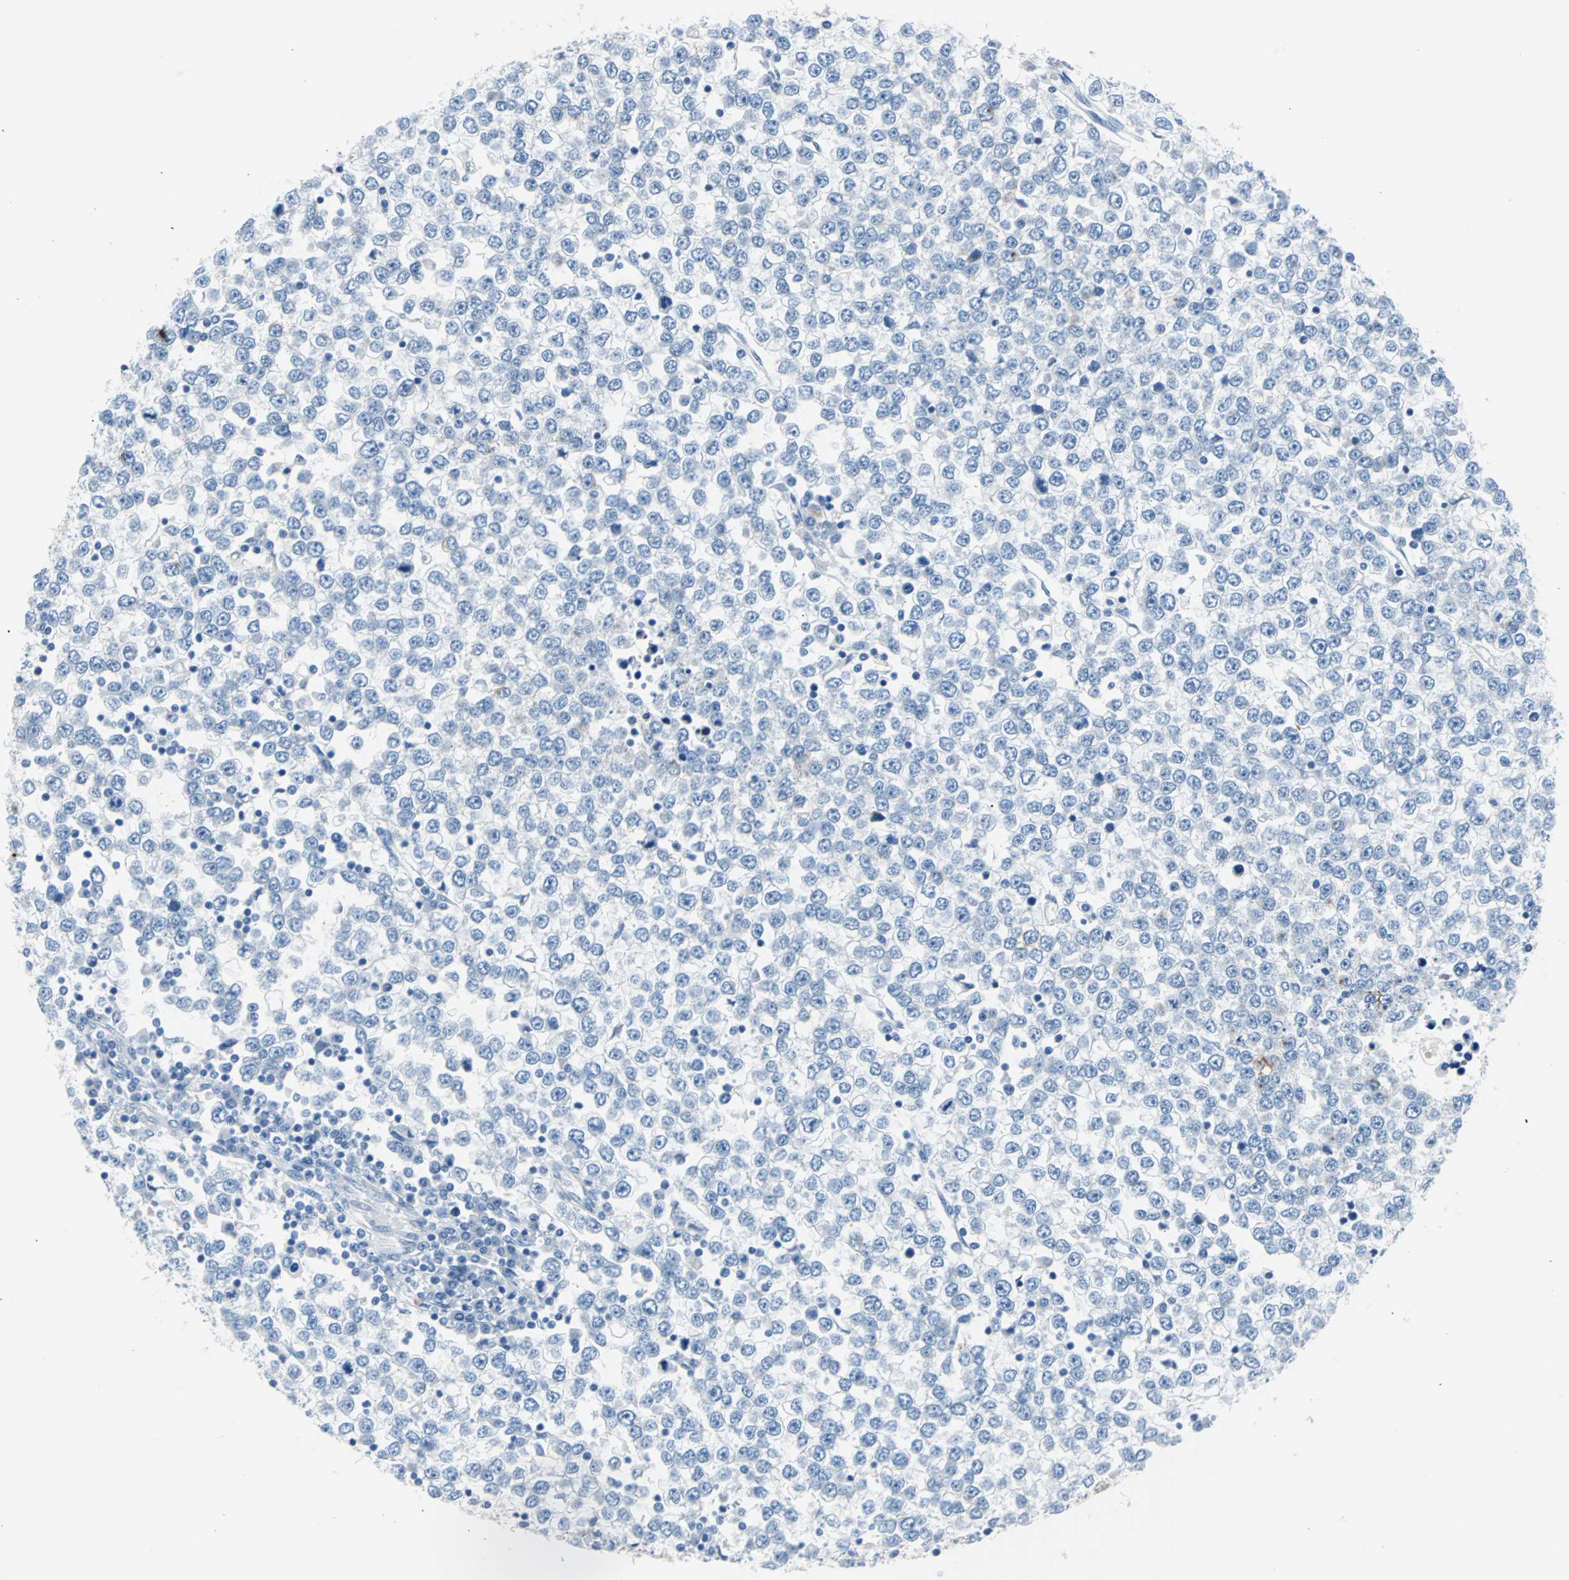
{"staining": {"intensity": "negative", "quantity": "none", "location": "none"}, "tissue": "testis cancer", "cell_type": "Tumor cells", "image_type": "cancer", "snomed": [{"axis": "morphology", "description": "Seminoma, NOS"}, {"axis": "topography", "description": "Testis"}], "caption": "Tumor cells show no significant positivity in testis cancer (seminoma). (IHC, brightfield microscopy, high magnification).", "gene": "KRT7", "patient": {"sex": "male", "age": 65}}